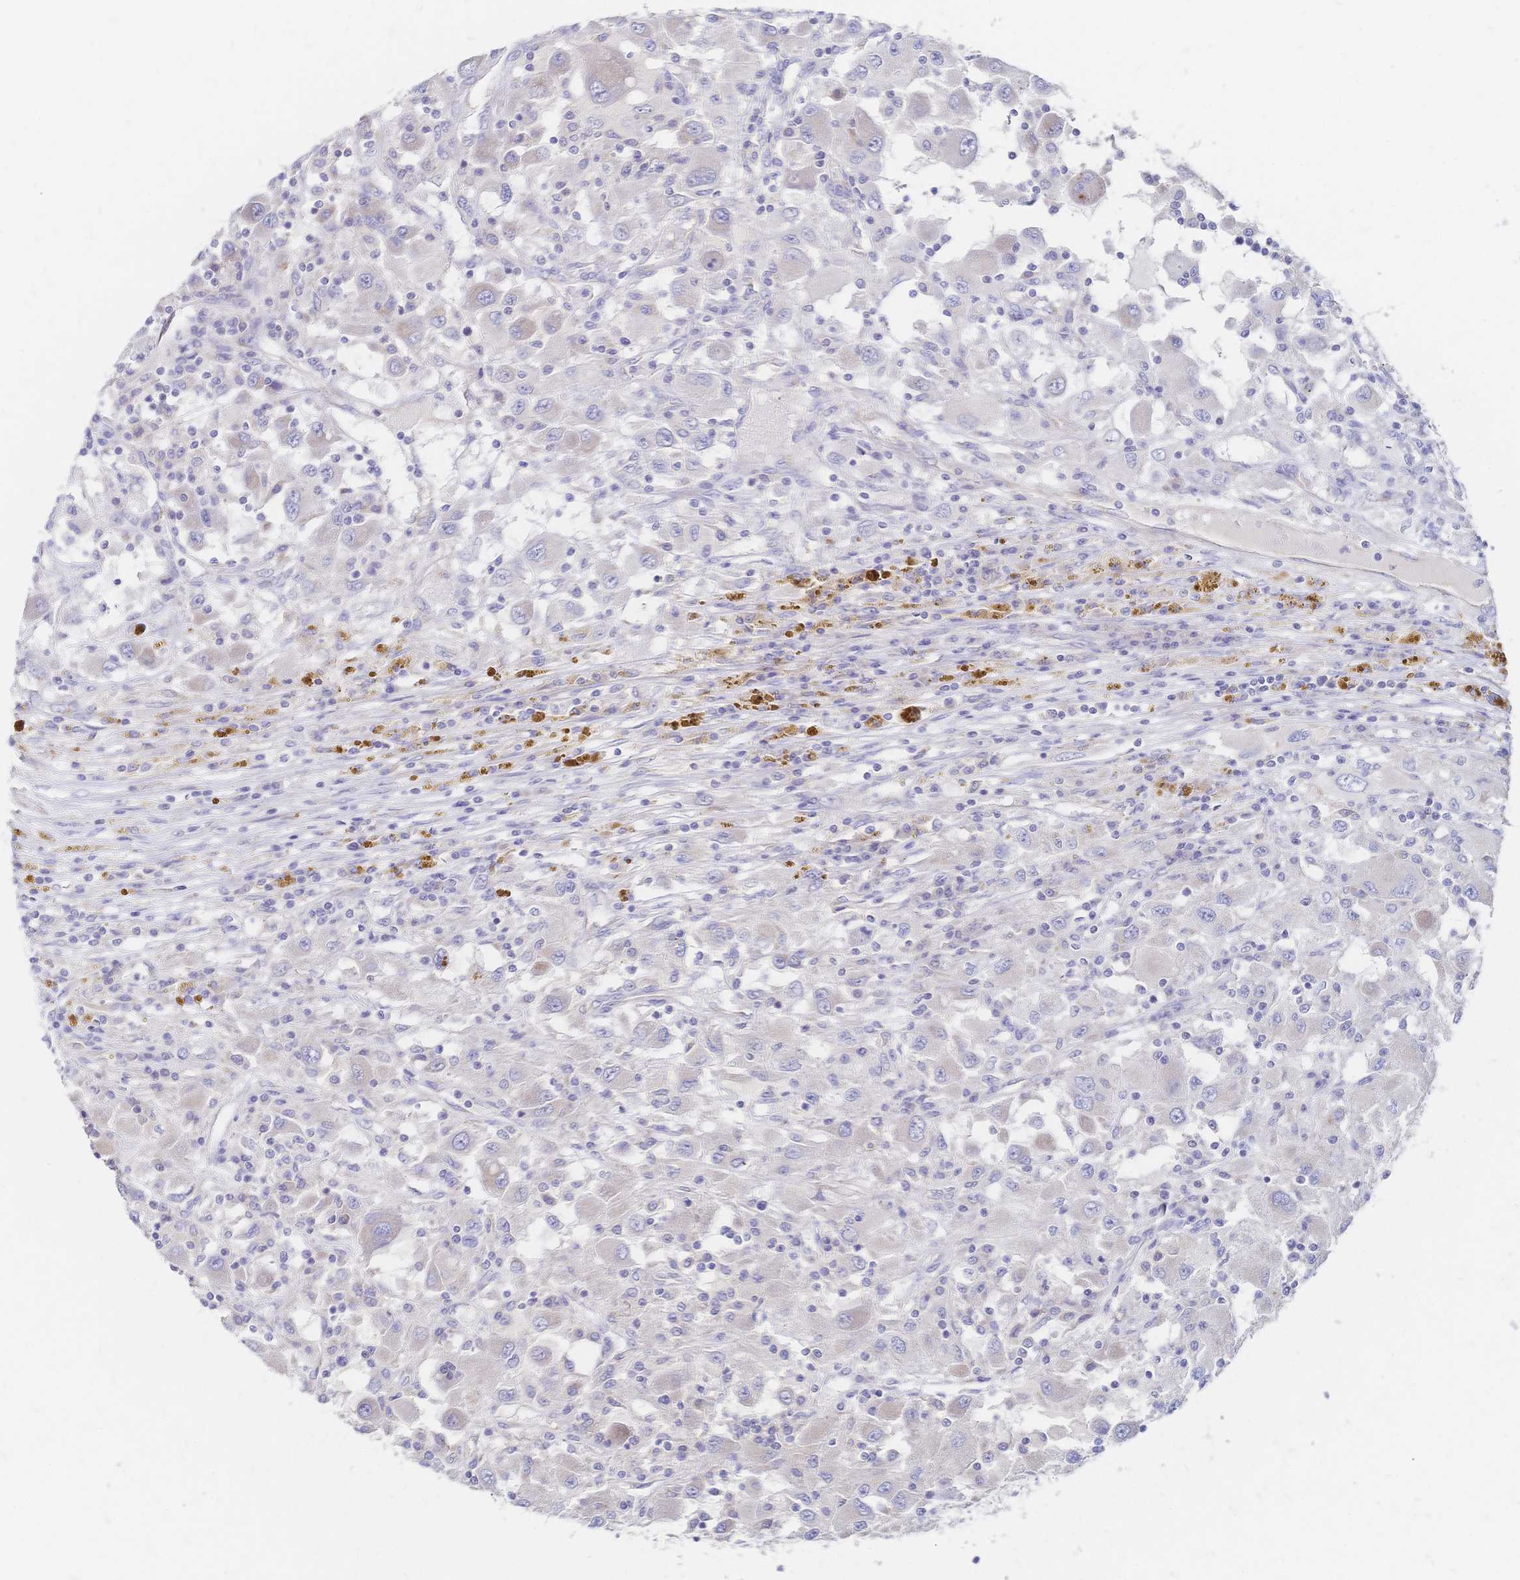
{"staining": {"intensity": "negative", "quantity": "none", "location": "none"}, "tissue": "renal cancer", "cell_type": "Tumor cells", "image_type": "cancer", "snomed": [{"axis": "morphology", "description": "Adenocarcinoma, NOS"}, {"axis": "topography", "description": "Kidney"}], "caption": "Renal cancer (adenocarcinoma) was stained to show a protein in brown. There is no significant expression in tumor cells. (DAB immunohistochemistry with hematoxylin counter stain).", "gene": "VWC2L", "patient": {"sex": "female", "age": 67}}